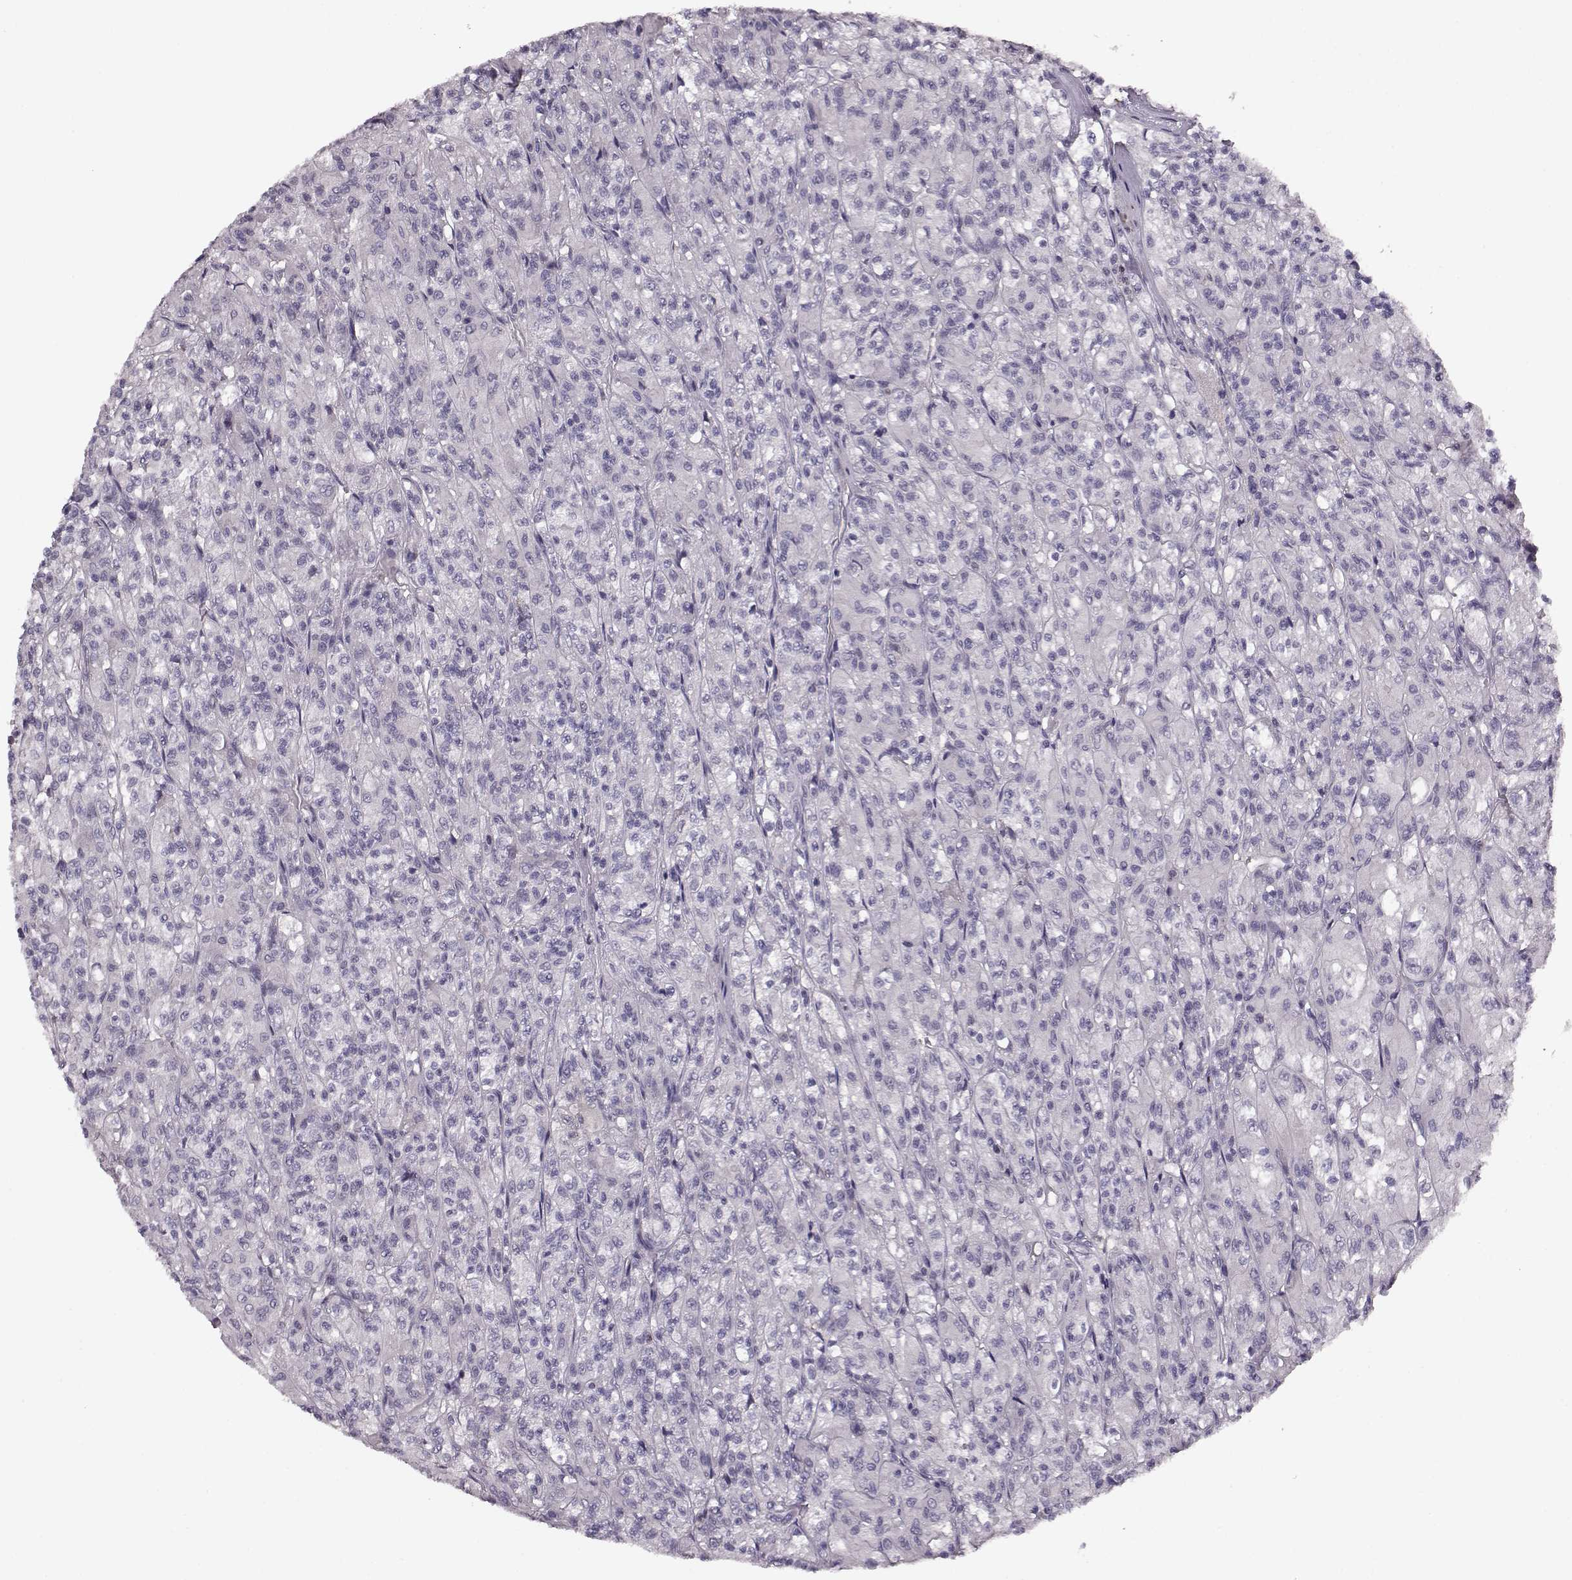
{"staining": {"intensity": "negative", "quantity": "none", "location": "none"}, "tissue": "renal cancer", "cell_type": "Tumor cells", "image_type": "cancer", "snomed": [{"axis": "morphology", "description": "Adenocarcinoma, NOS"}, {"axis": "topography", "description": "Kidney"}], "caption": "IHC photomicrograph of neoplastic tissue: renal adenocarcinoma stained with DAB (3,3'-diaminobenzidine) exhibits no significant protein staining in tumor cells.", "gene": "RP1L1", "patient": {"sex": "female", "age": 70}}